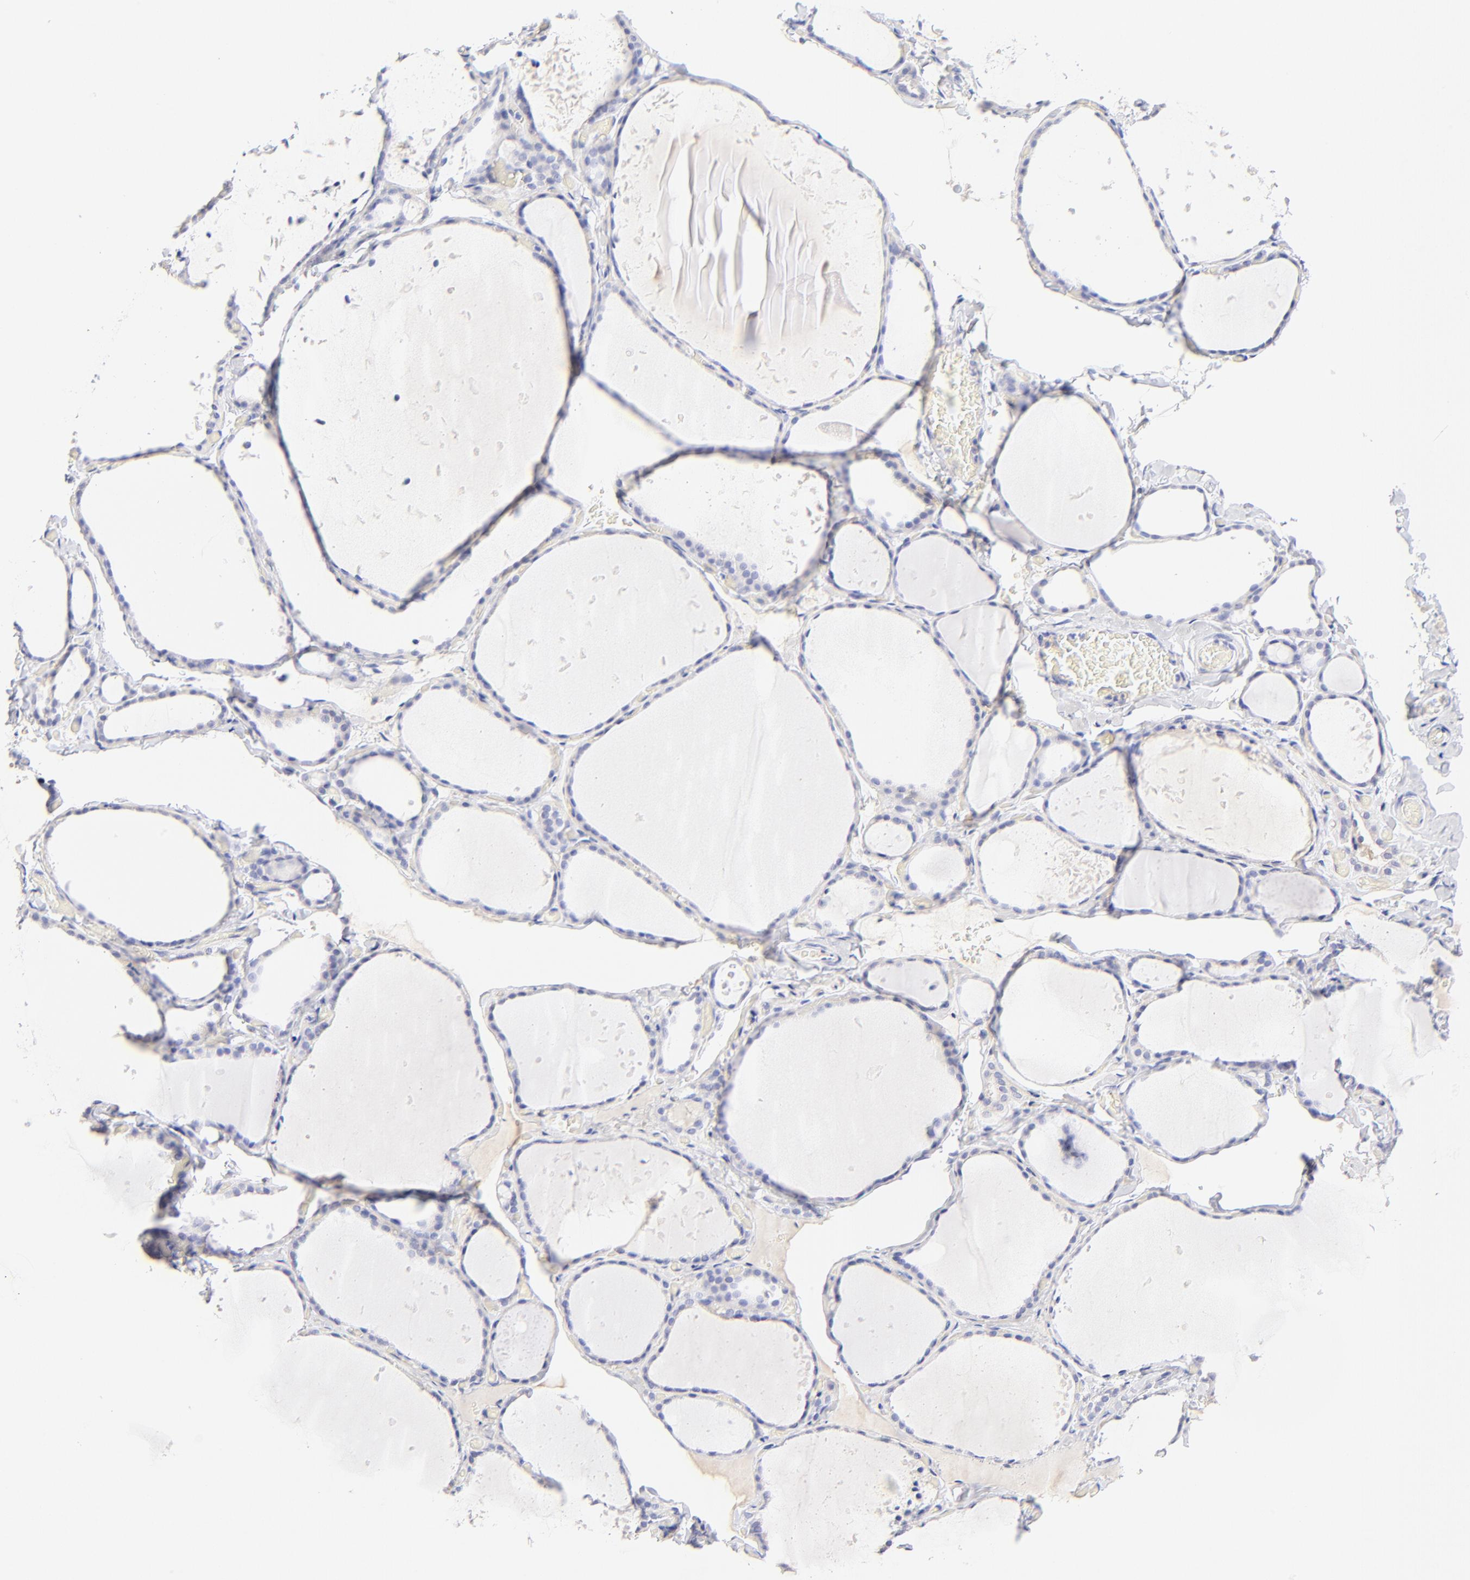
{"staining": {"intensity": "weak", "quantity": "<25%", "location": "cytoplasmic/membranous"}, "tissue": "thyroid gland", "cell_type": "Glandular cells", "image_type": "normal", "snomed": [{"axis": "morphology", "description": "Normal tissue, NOS"}, {"axis": "topography", "description": "Thyroid gland"}], "caption": "Photomicrograph shows no significant protein staining in glandular cells of unremarkable thyroid gland.", "gene": "ASB9", "patient": {"sex": "female", "age": 22}}